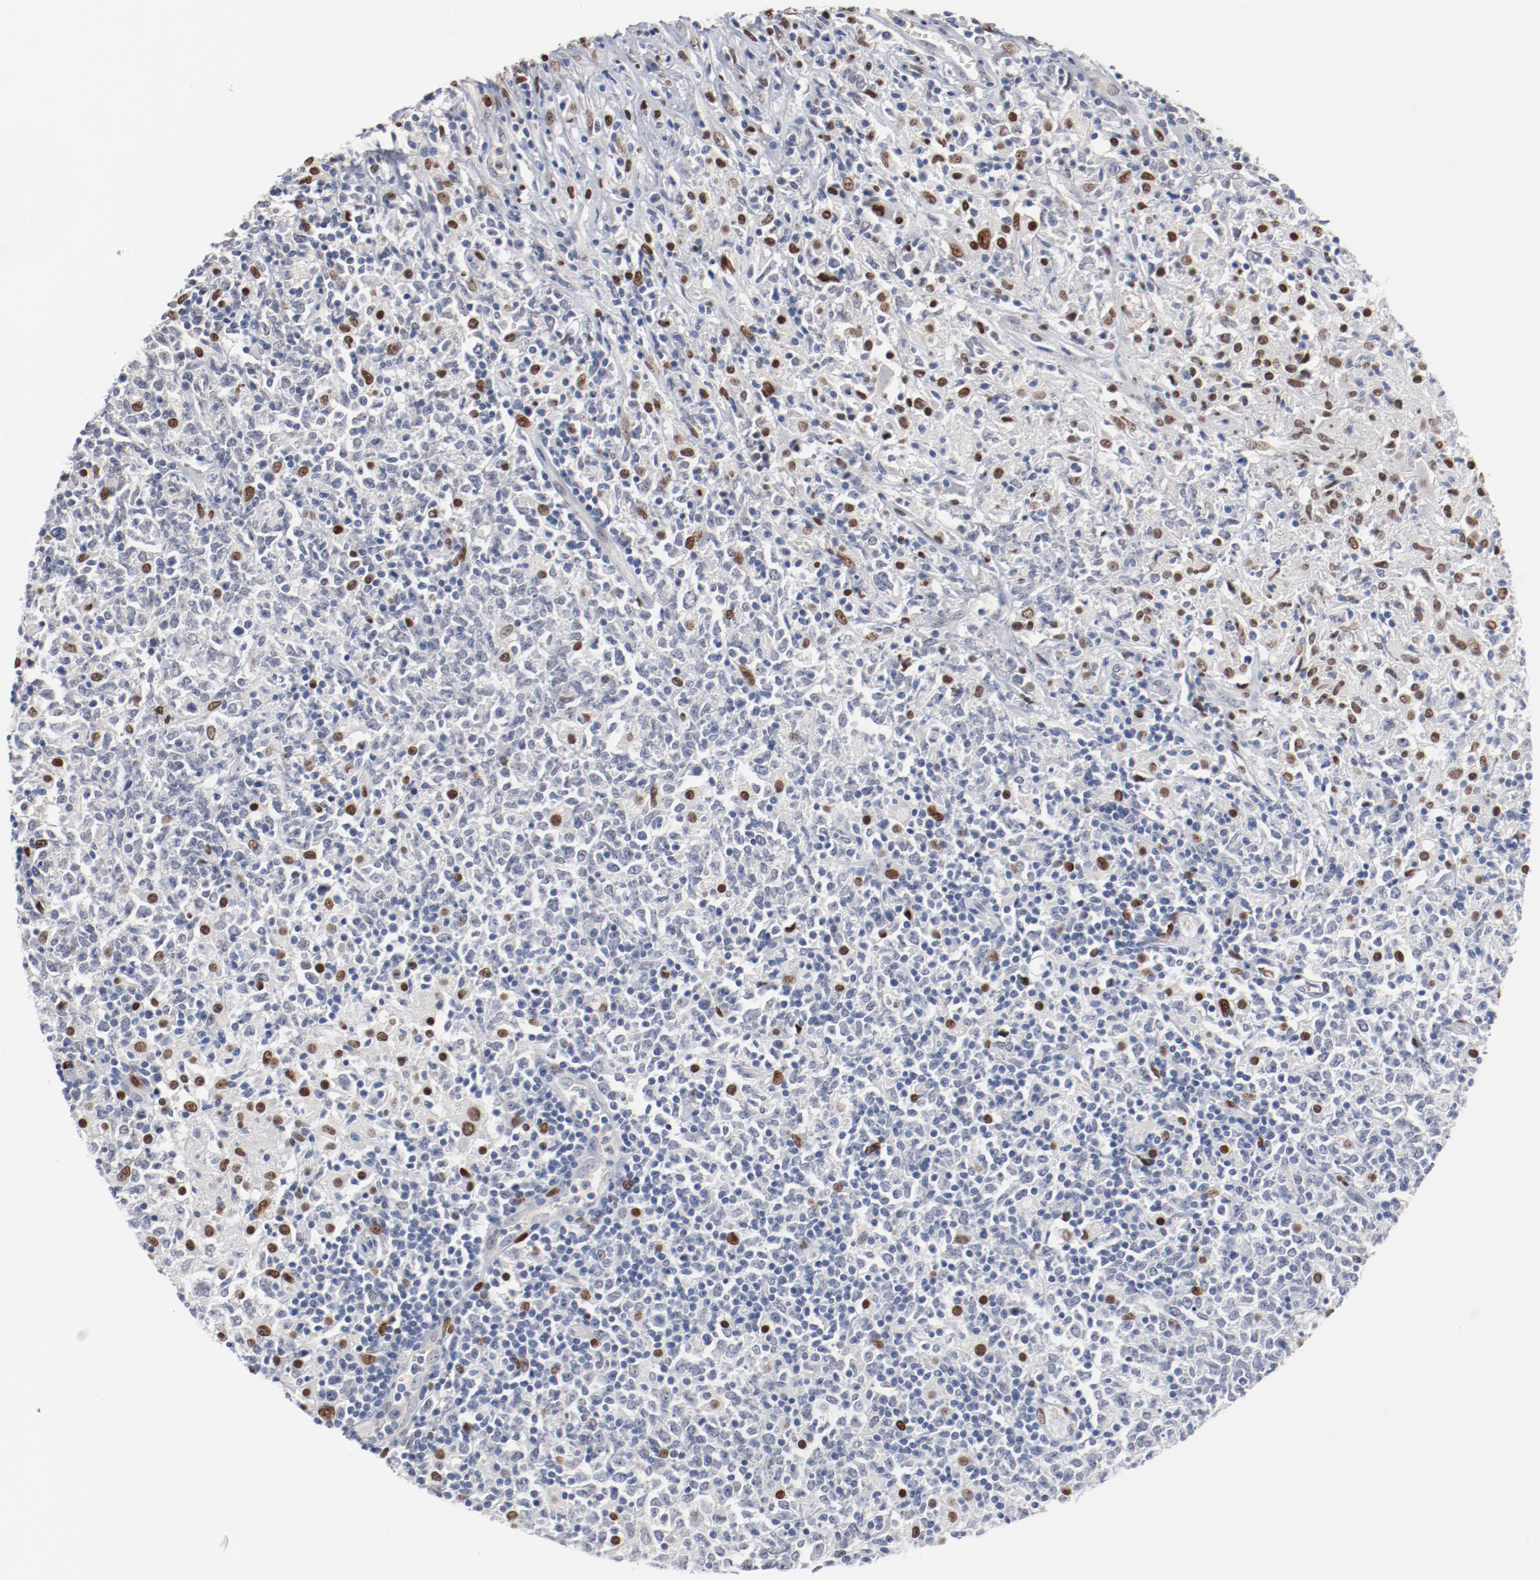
{"staining": {"intensity": "moderate", "quantity": "<25%", "location": "nuclear"}, "tissue": "lymphoma", "cell_type": "Tumor cells", "image_type": "cancer", "snomed": [{"axis": "morphology", "description": "Malignant lymphoma, non-Hodgkin's type, High grade"}, {"axis": "topography", "description": "Lymph node"}], "caption": "Immunohistochemistry (IHC) (DAB) staining of high-grade malignant lymphoma, non-Hodgkin's type displays moderate nuclear protein staining in about <25% of tumor cells.", "gene": "ZEB2", "patient": {"sex": "female", "age": 84}}